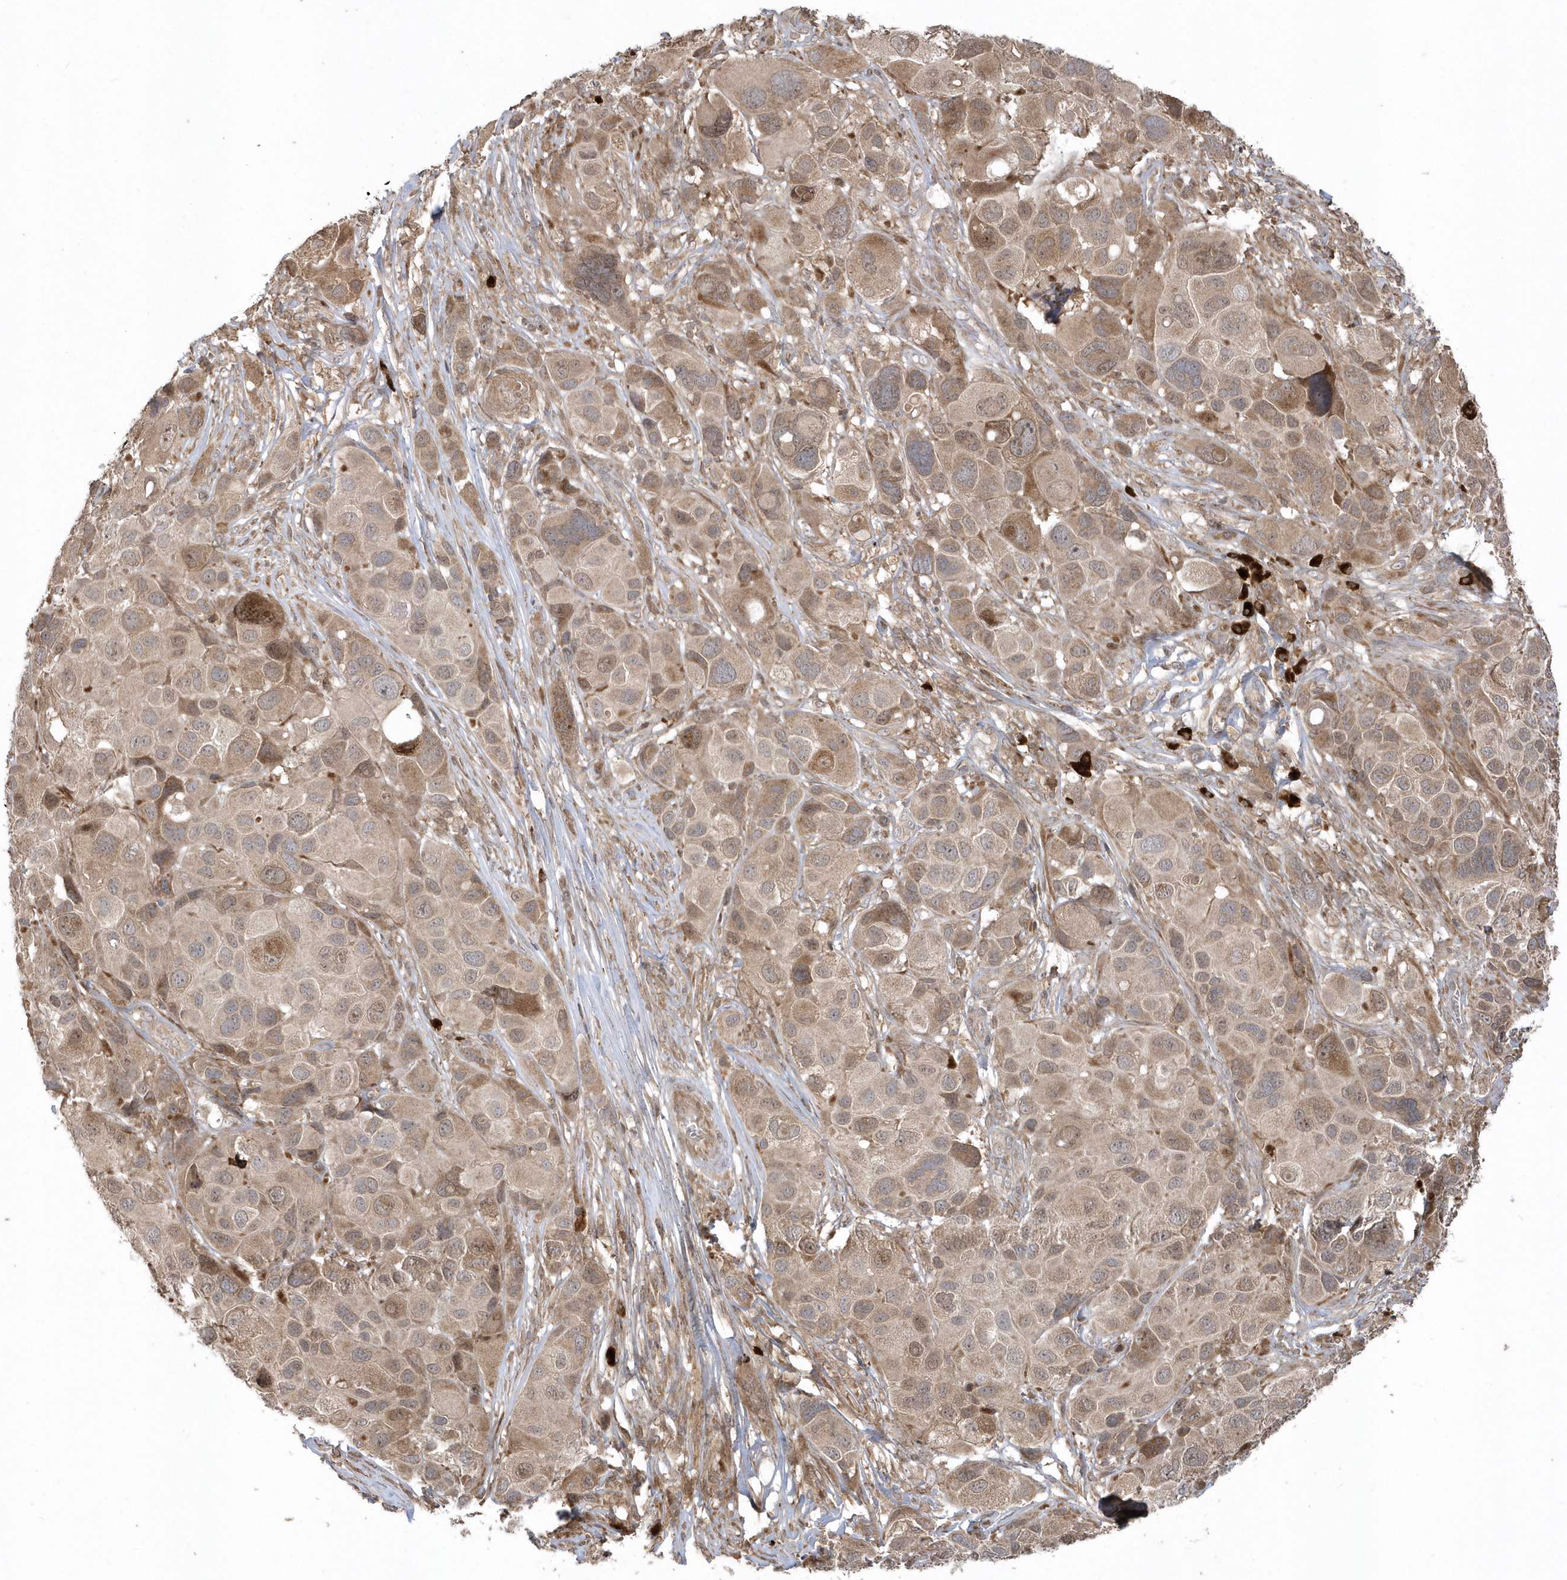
{"staining": {"intensity": "weak", "quantity": ">75%", "location": "cytoplasmic/membranous"}, "tissue": "melanoma", "cell_type": "Tumor cells", "image_type": "cancer", "snomed": [{"axis": "morphology", "description": "Malignant melanoma, NOS"}, {"axis": "topography", "description": "Skin of trunk"}], "caption": "Immunohistochemistry (DAB (3,3'-diaminobenzidine)) staining of melanoma displays weak cytoplasmic/membranous protein positivity in approximately >75% of tumor cells.", "gene": "HERPUD1", "patient": {"sex": "male", "age": 71}}